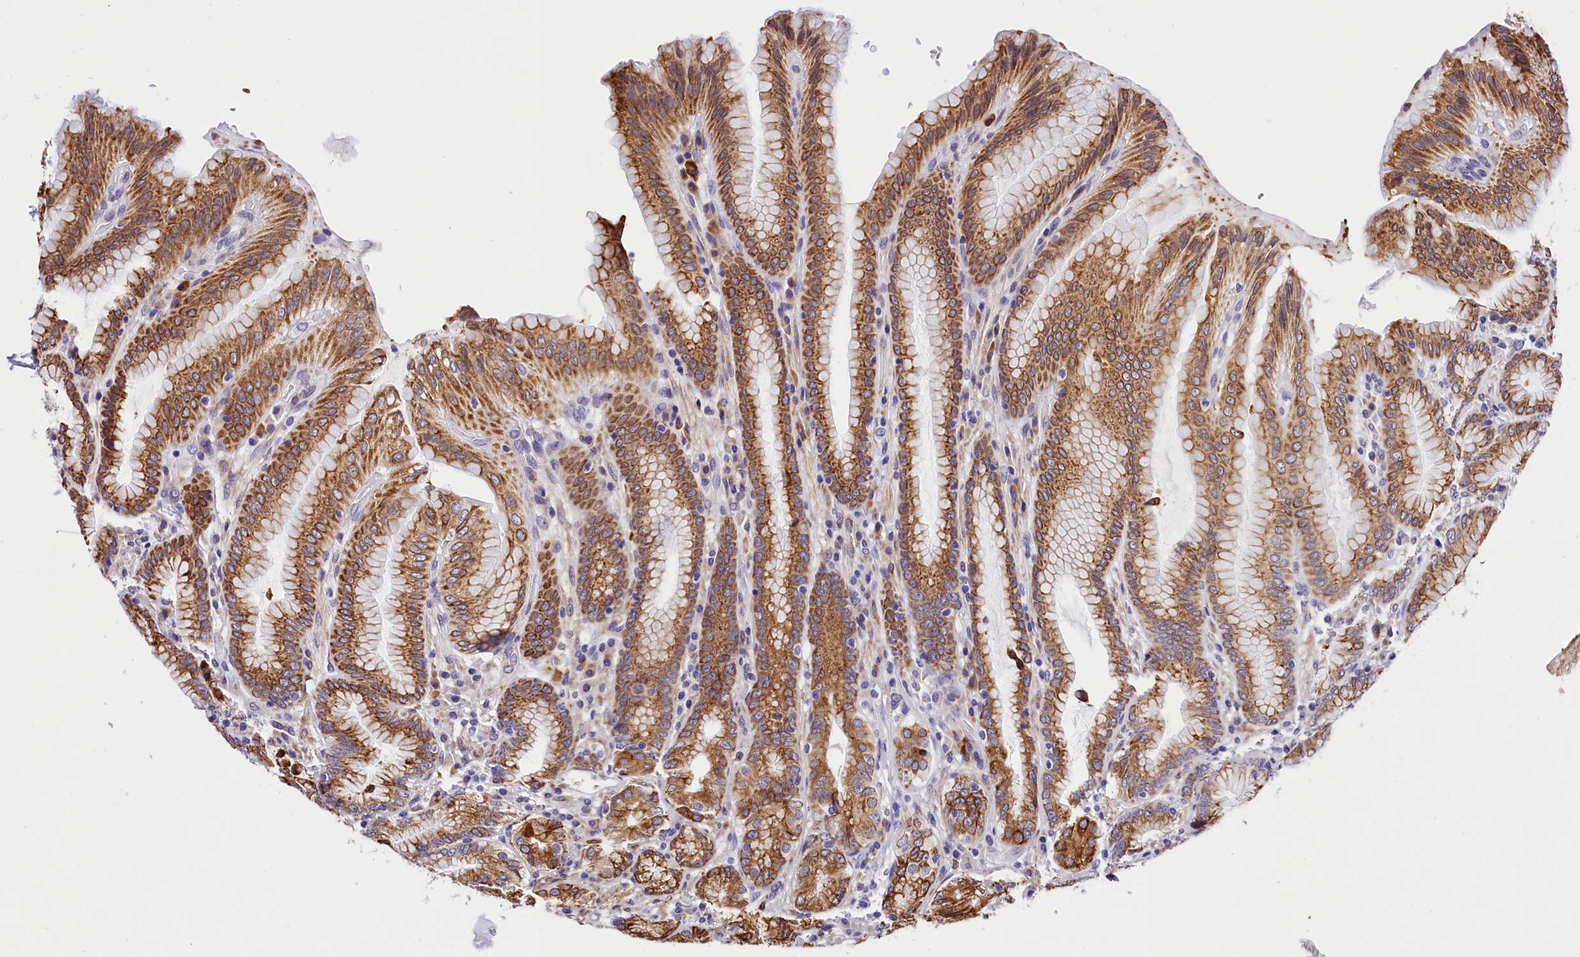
{"staining": {"intensity": "moderate", "quantity": ">75%", "location": "cytoplasmic/membranous"}, "tissue": "stomach", "cell_type": "Glandular cells", "image_type": "normal", "snomed": [{"axis": "morphology", "description": "Normal tissue, NOS"}, {"axis": "topography", "description": "Stomach, upper"}, {"axis": "topography", "description": "Stomach, lower"}], "caption": "Immunohistochemistry (DAB) staining of benign stomach reveals moderate cytoplasmic/membranous protein expression in approximately >75% of glandular cells.", "gene": "ITGA1", "patient": {"sex": "female", "age": 76}}